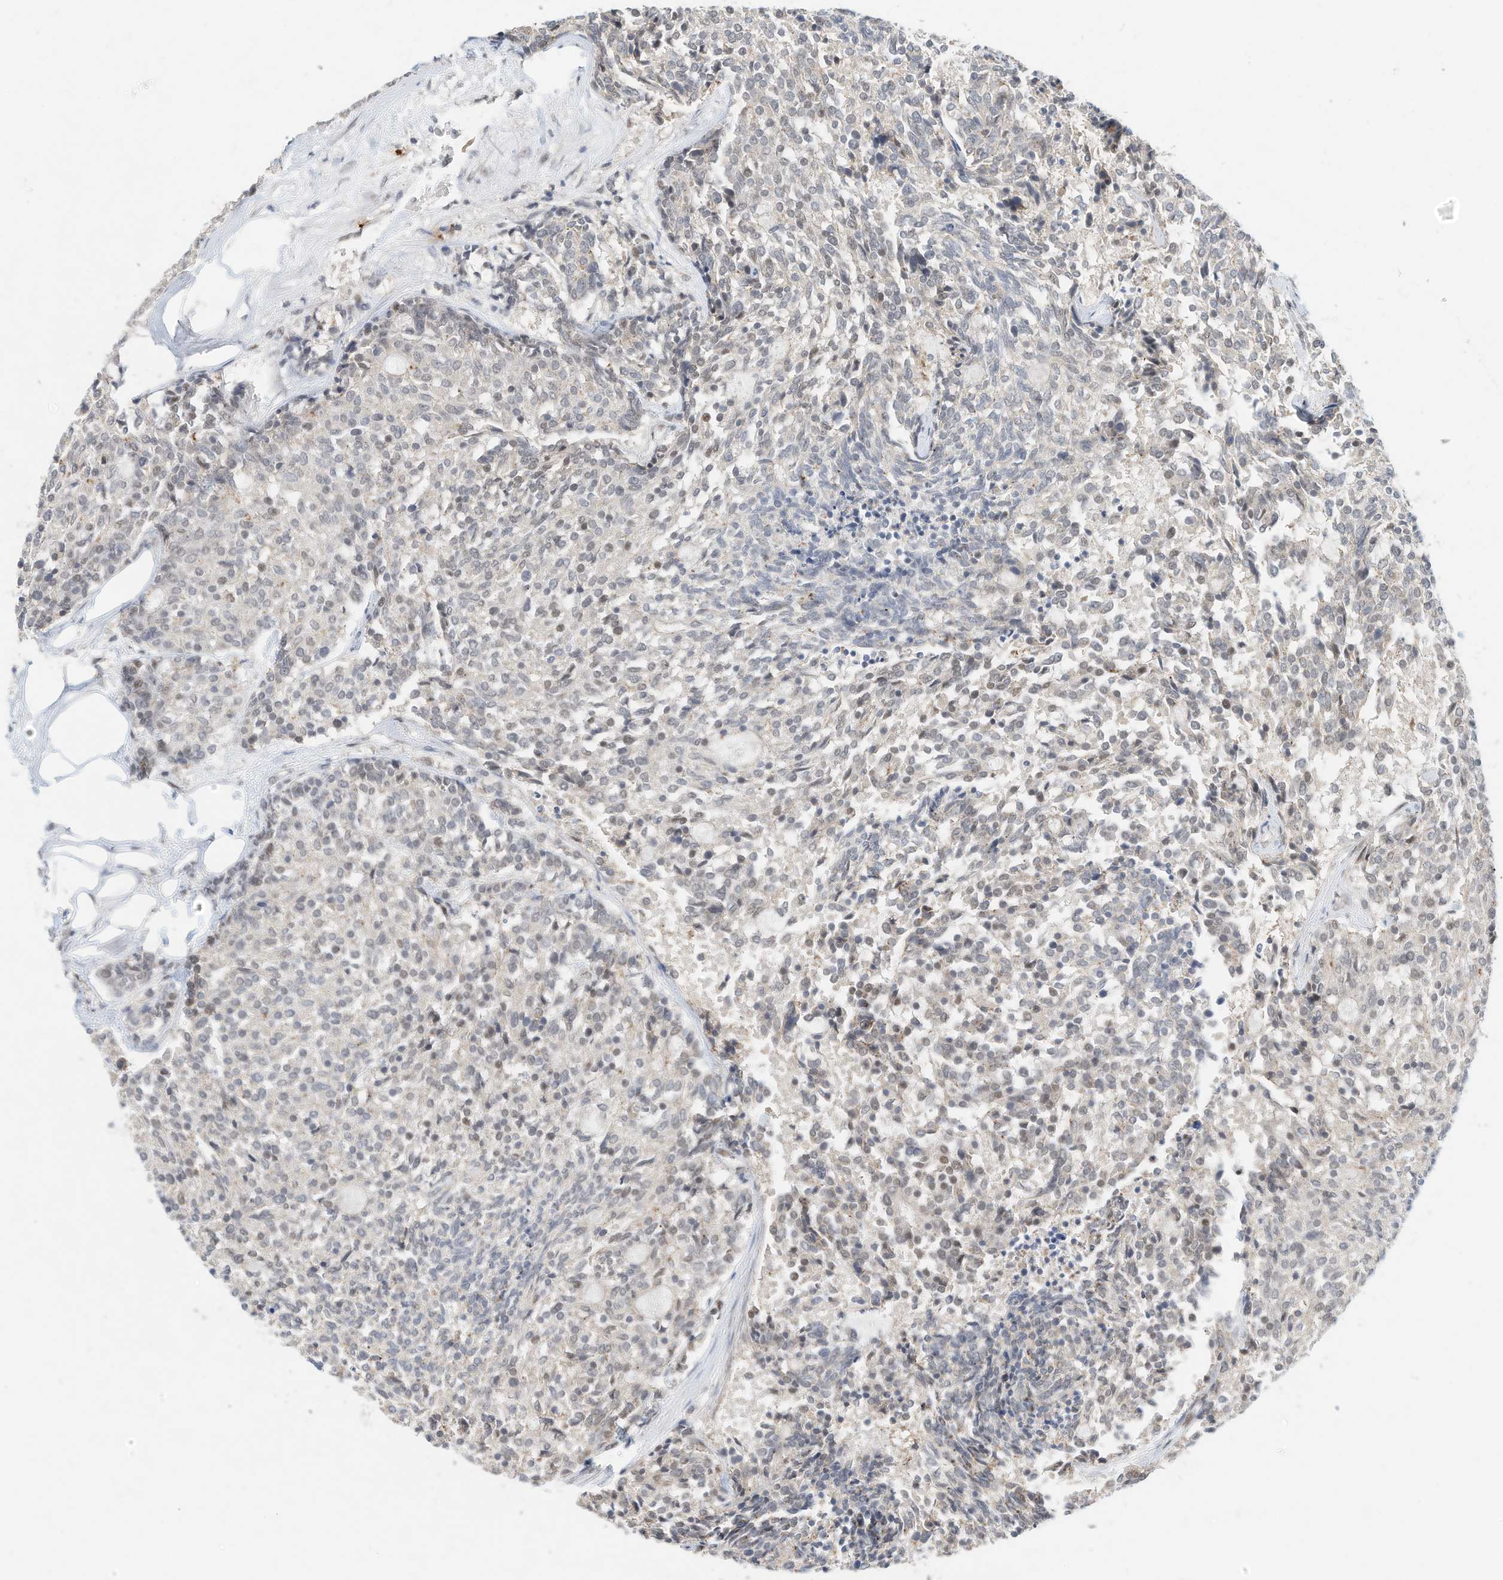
{"staining": {"intensity": "negative", "quantity": "none", "location": "none"}, "tissue": "carcinoid", "cell_type": "Tumor cells", "image_type": "cancer", "snomed": [{"axis": "morphology", "description": "Carcinoid, malignant, NOS"}, {"axis": "topography", "description": "Pancreas"}], "caption": "Photomicrograph shows no protein staining in tumor cells of carcinoid tissue.", "gene": "OGT", "patient": {"sex": "female", "age": 54}}